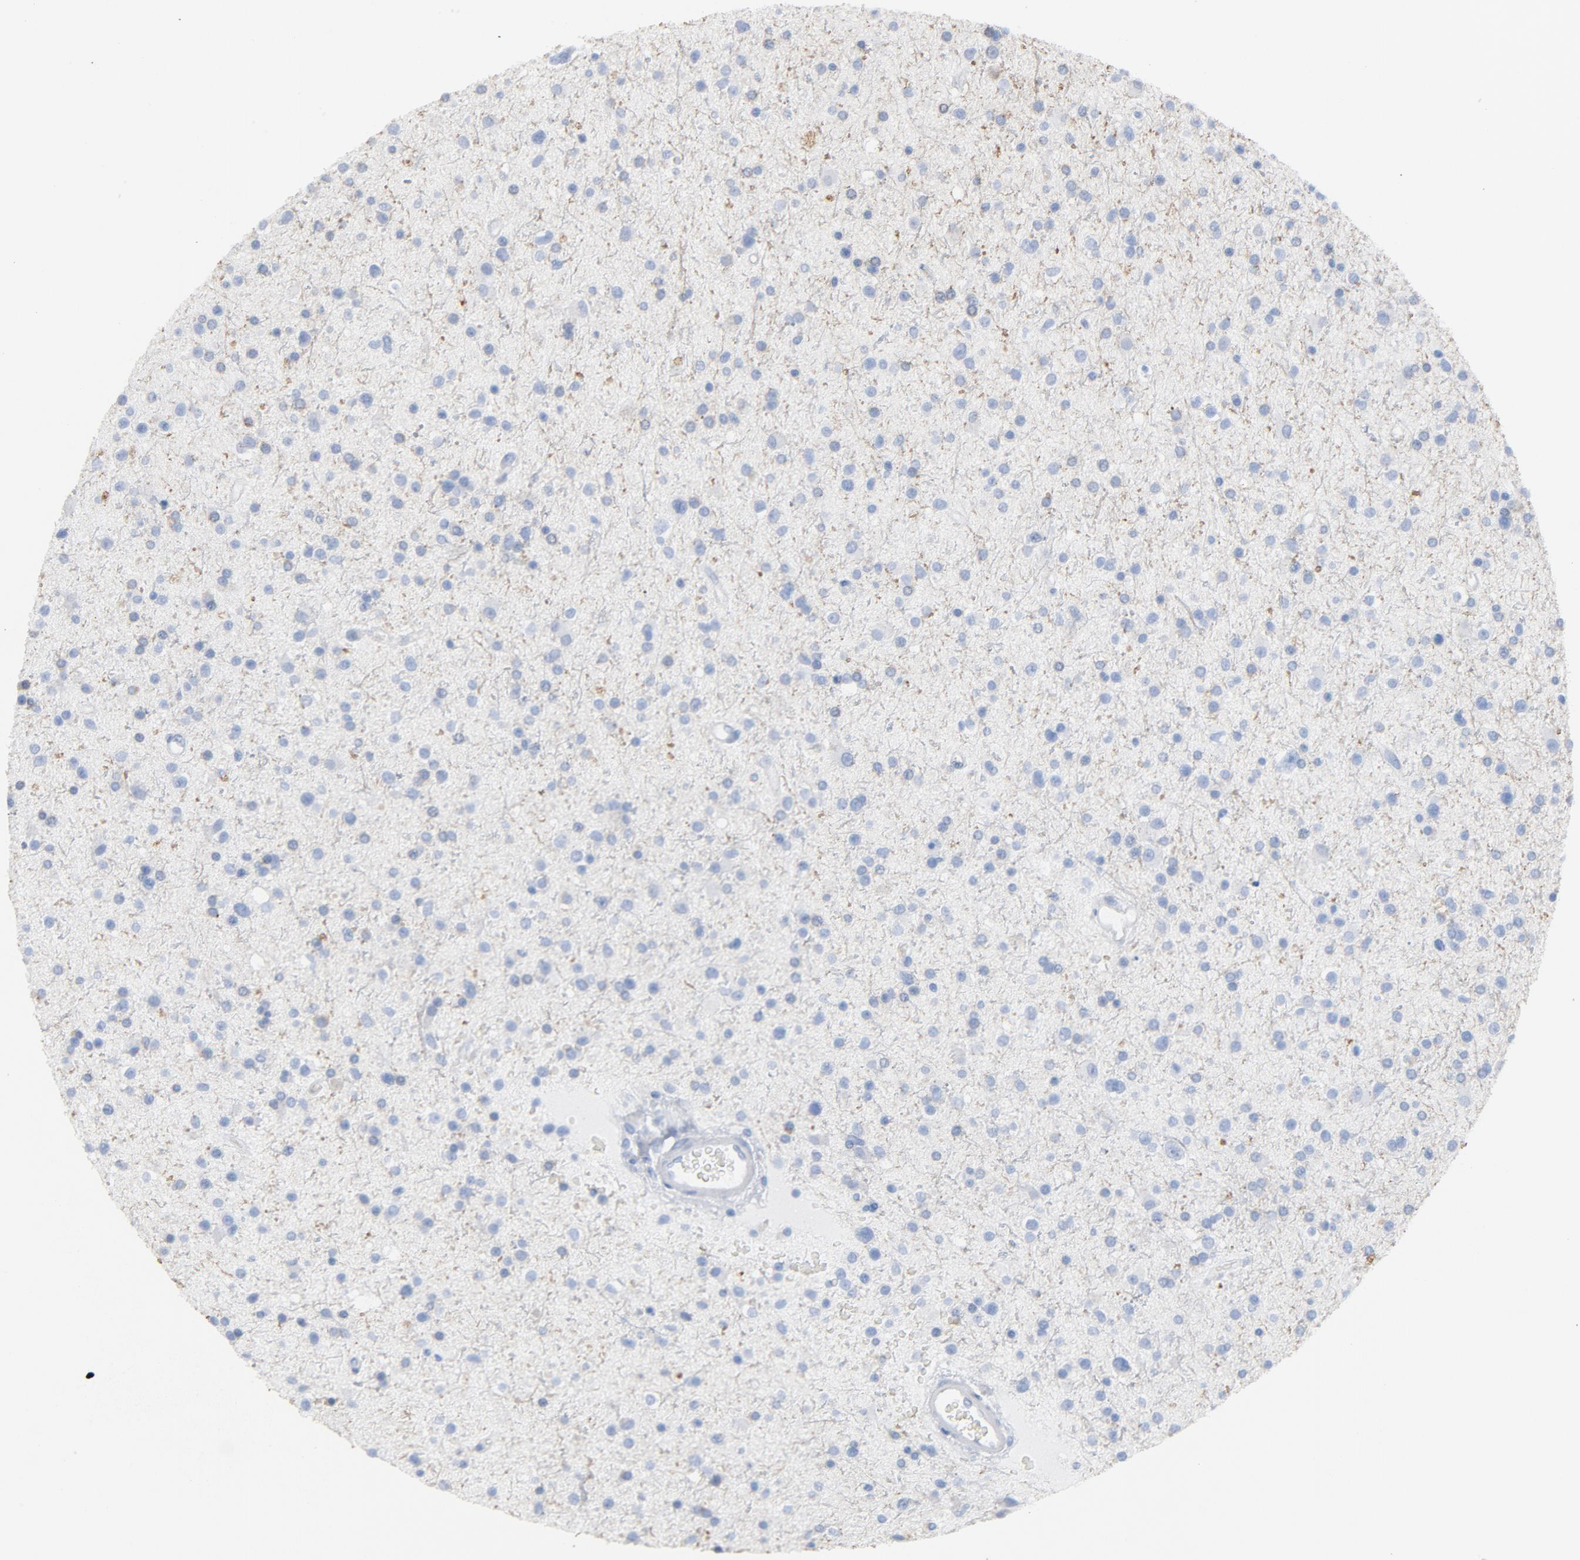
{"staining": {"intensity": "negative", "quantity": "none", "location": "none"}, "tissue": "glioma", "cell_type": "Tumor cells", "image_type": "cancer", "snomed": [{"axis": "morphology", "description": "Glioma, malignant, High grade"}, {"axis": "topography", "description": "Brain"}], "caption": "A photomicrograph of high-grade glioma (malignant) stained for a protein demonstrates no brown staining in tumor cells.", "gene": "C14orf119", "patient": {"sex": "male", "age": 33}}